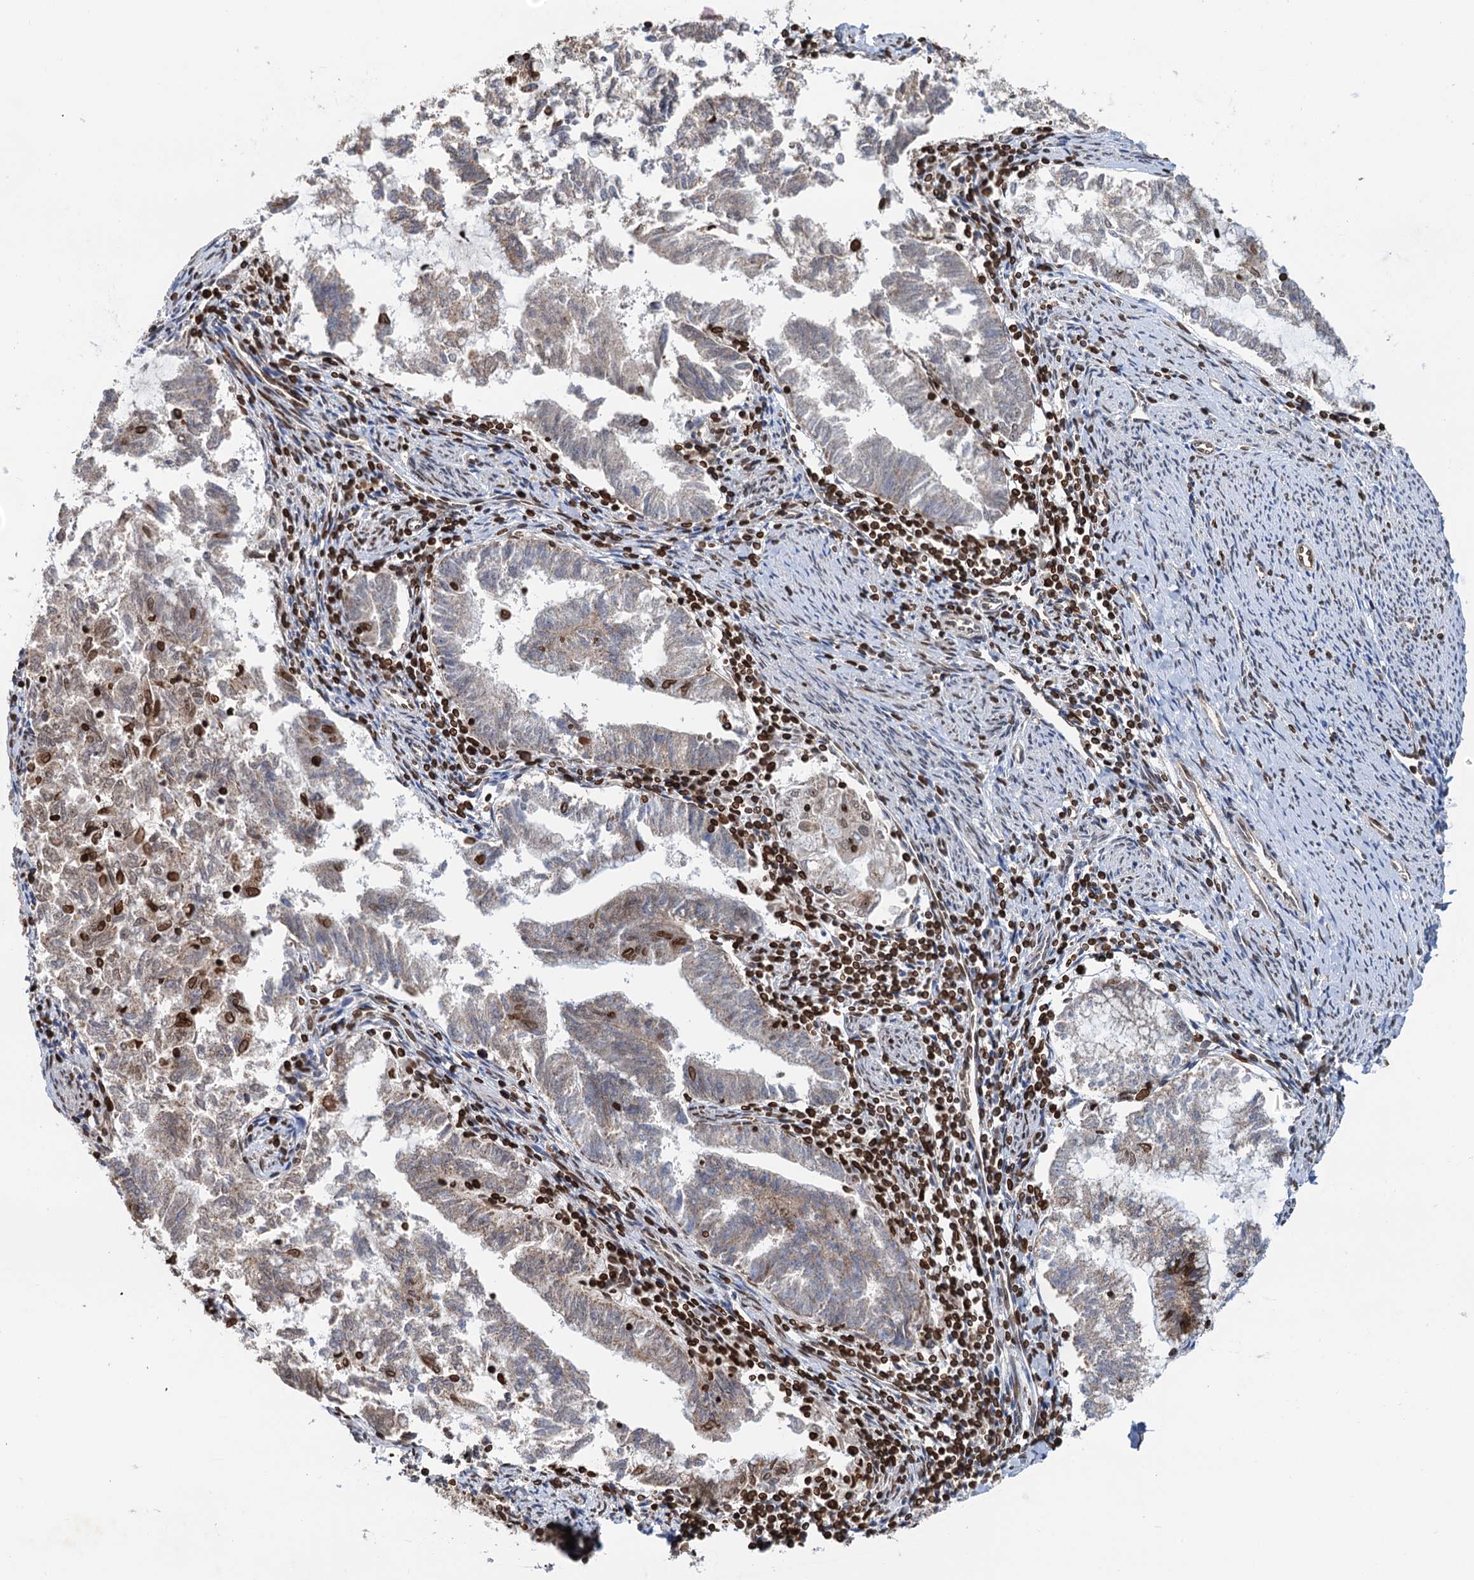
{"staining": {"intensity": "strong", "quantity": "<25%", "location": "nuclear"}, "tissue": "endometrial cancer", "cell_type": "Tumor cells", "image_type": "cancer", "snomed": [{"axis": "morphology", "description": "Adenocarcinoma, NOS"}, {"axis": "topography", "description": "Endometrium"}], "caption": "Human adenocarcinoma (endometrial) stained with a brown dye reveals strong nuclear positive expression in approximately <25% of tumor cells.", "gene": "ZC3H13", "patient": {"sex": "female", "age": 79}}